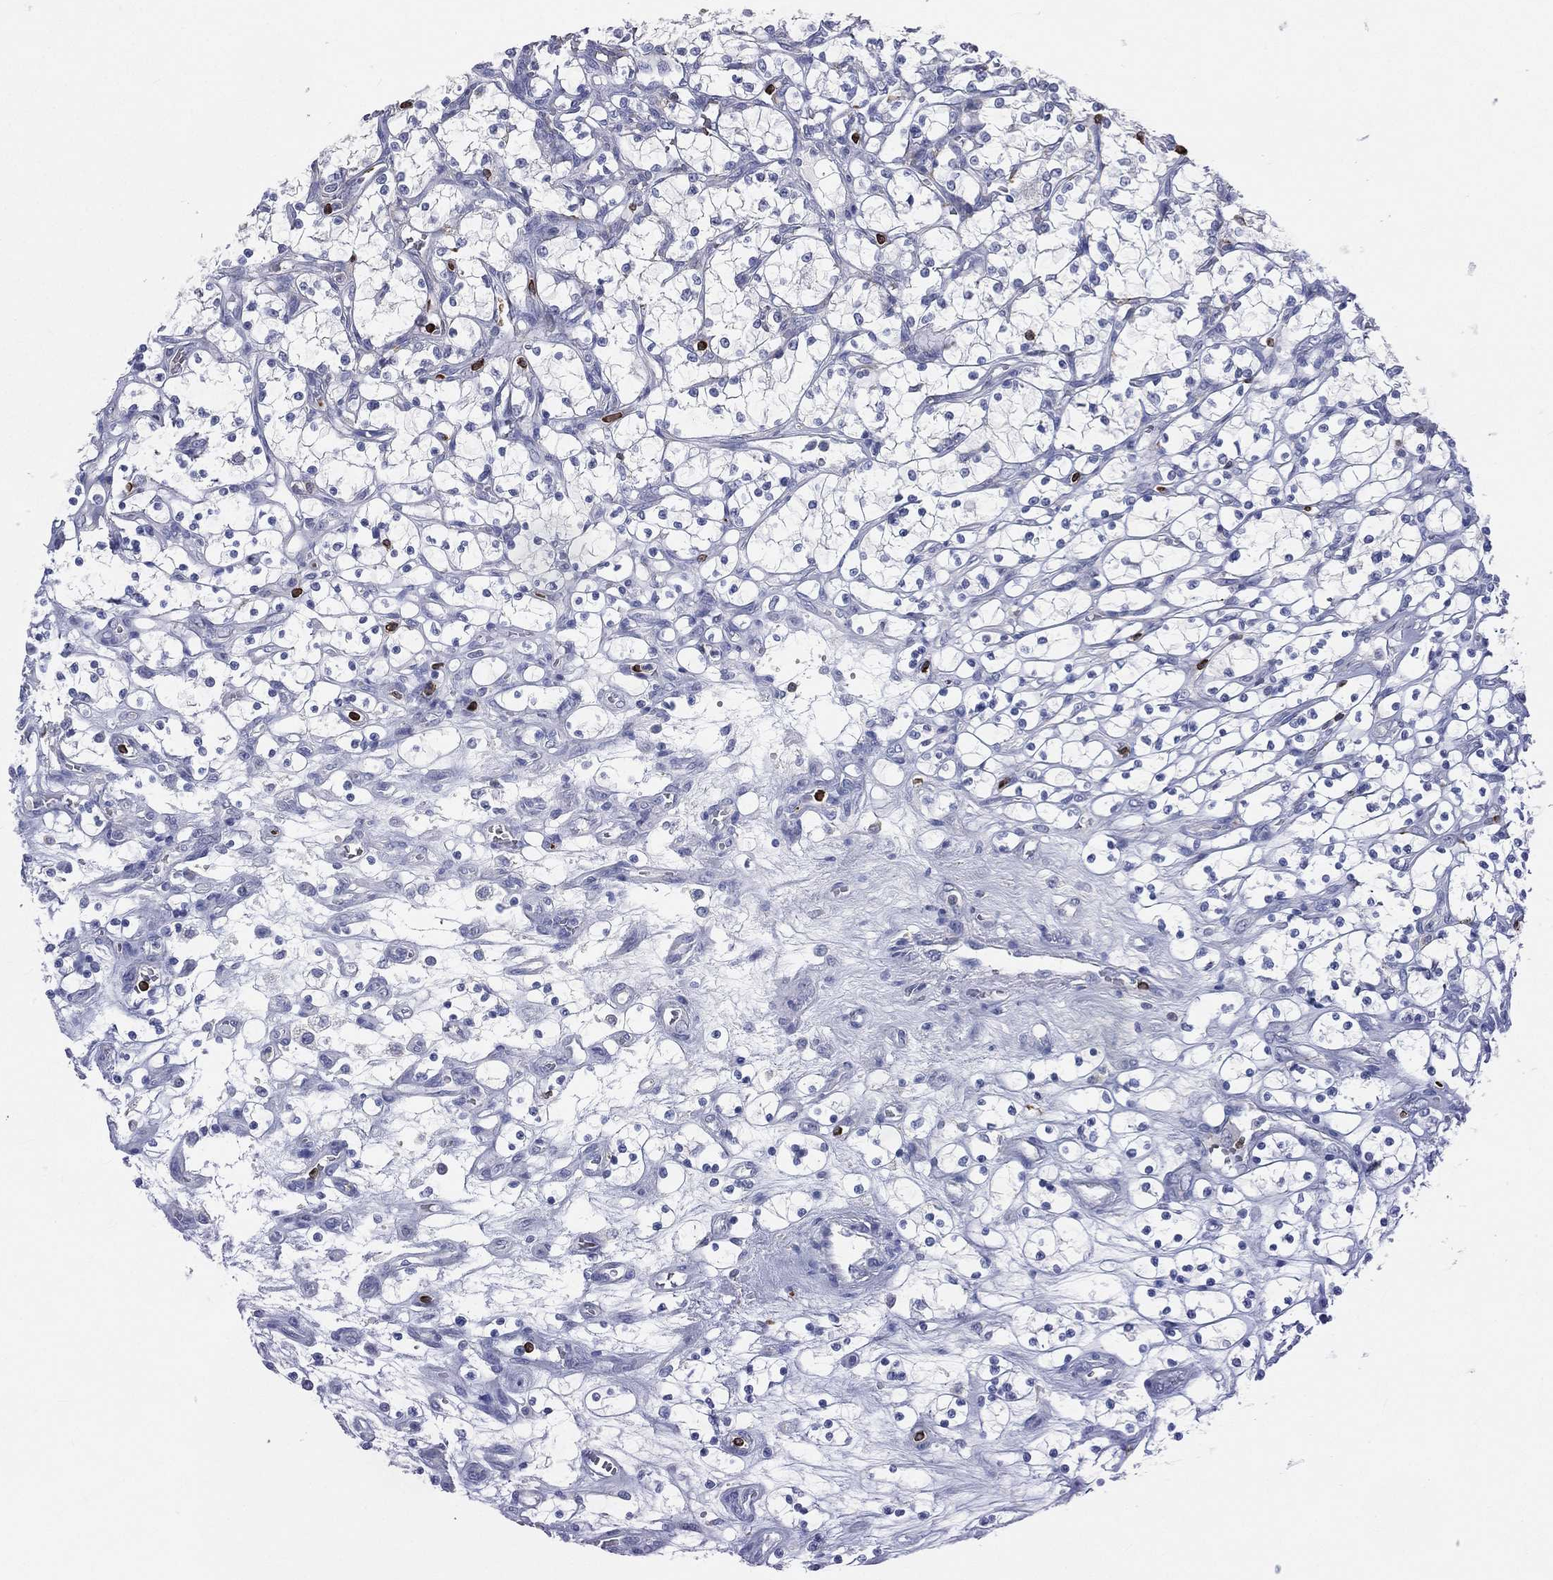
{"staining": {"intensity": "negative", "quantity": "none", "location": "none"}, "tissue": "renal cancer", "cell_type": "Tumor cells", "image_type": "cancer", "snomed": [{"axis": "morphology", "description": "Adenocarcinoma, NOS"}, {"axis": "topography", "description": "Kidney"}], "caption": "Adenocarcinoma (renal) was stained to show a protein in brown. There is no significant positivity in tumor cells.", "gene": "CTSW", "patient": {"sex": "female", "age": 69}}